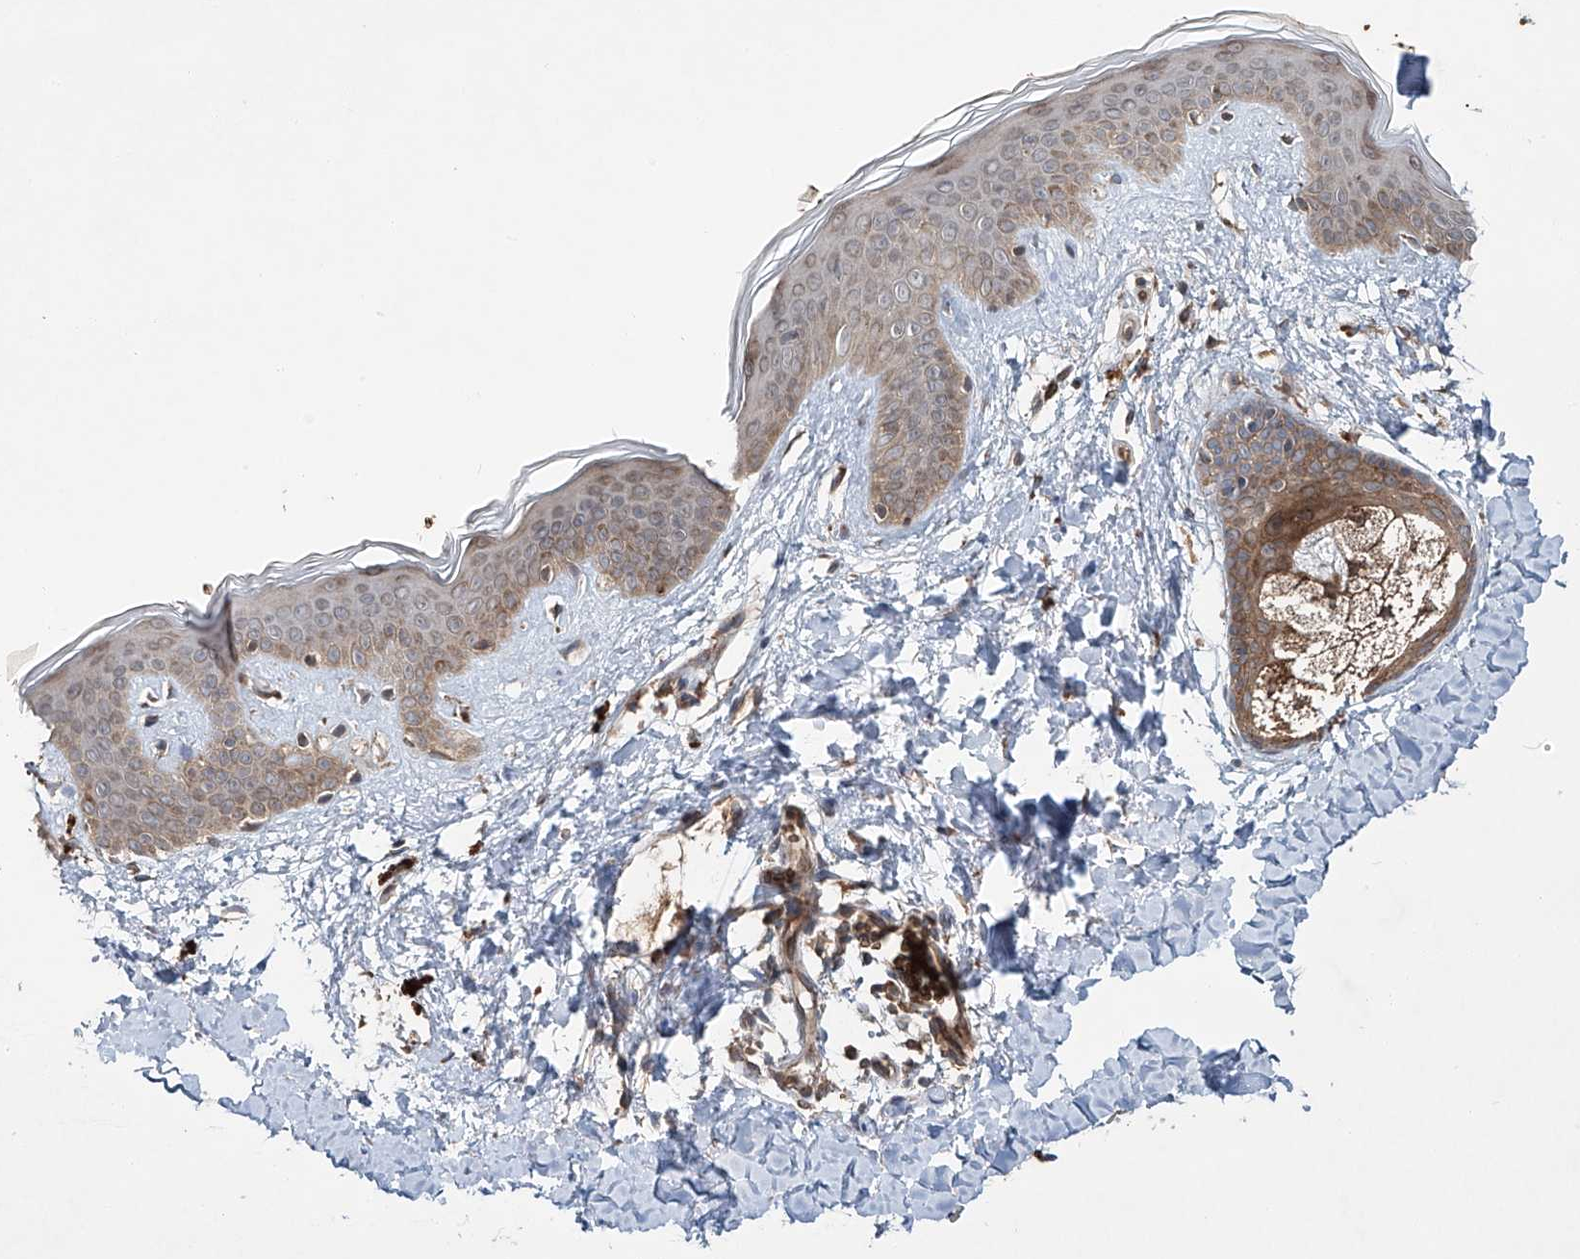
{"staining": {"intensity": "moderate", "quantity": "25%-75%", "location": "cytoplasmic/membranous"}, "tissue": "skin", "cell_type": "Fibroblasts", "image_type": "normal", "snomed": [{"axis": "morphology", "description": "Normal tissue, NOS"}, {"axis": "topography", "description": "Skin"}], "caption": "Protein staining by immunohistochemistry demonstrates moderate cytoplasmic/membranous expression in about 25%-75% of fibroblasts in benign skin.", "gene": "ZDHHC9", "patient": {"sex": "female", "age": 46}}